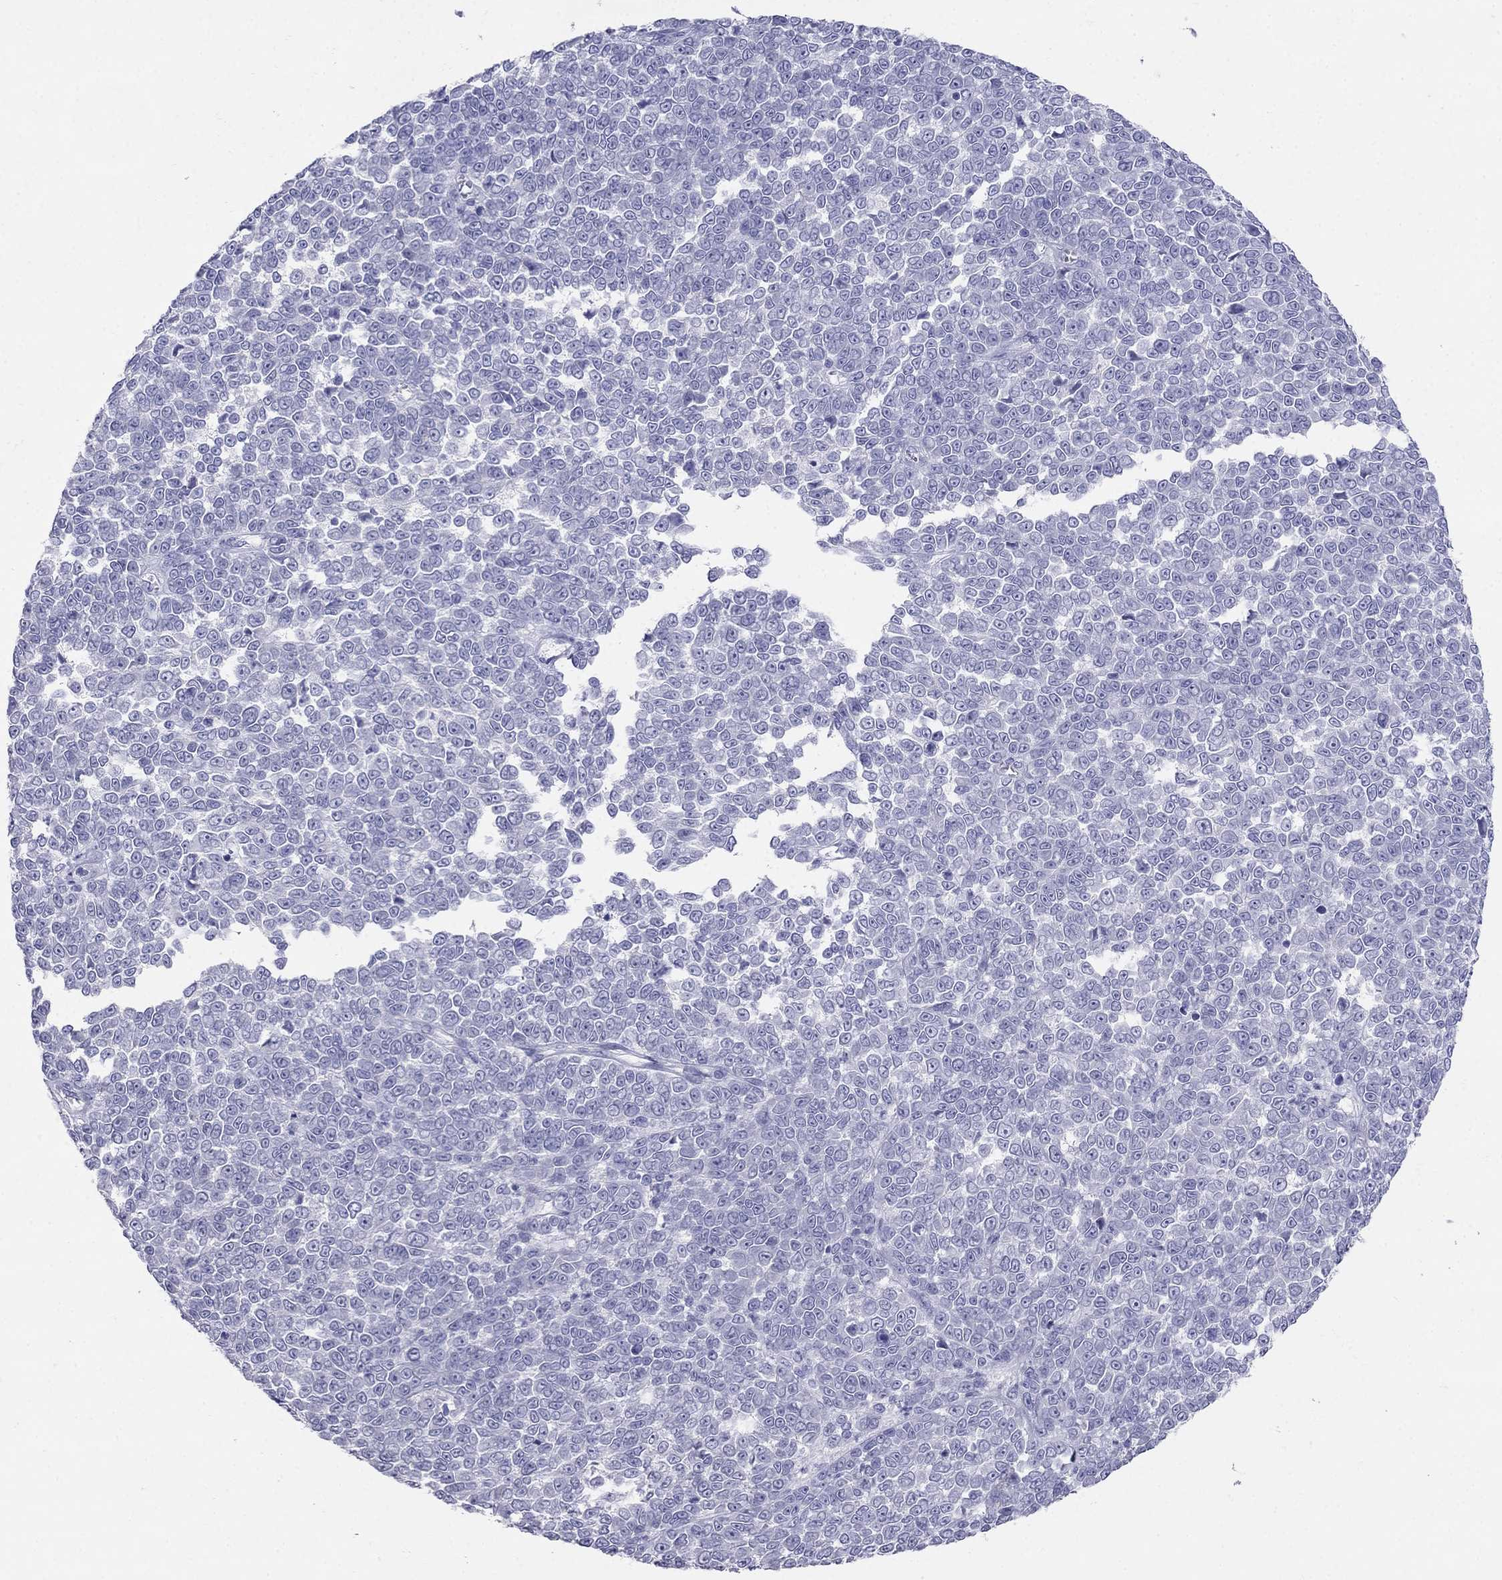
{"staining": {"intensity": "negative", "quantity": "none", "location": "none"}, "tissue": "melanoma", "cell_type": "Tumor cells", "image_type": "cancer", "snomed": [{"axis": "morphology", "description": "Malignant melanoma, NOS"}, {"axis": "topography", "description": "Skin"}], "caption": "Photomicrograph shows no protein expression in tumor cells of malignant melanoma tissue.", "gene": "RFLNA", "patient": {"sex": "female", "age": 95}}